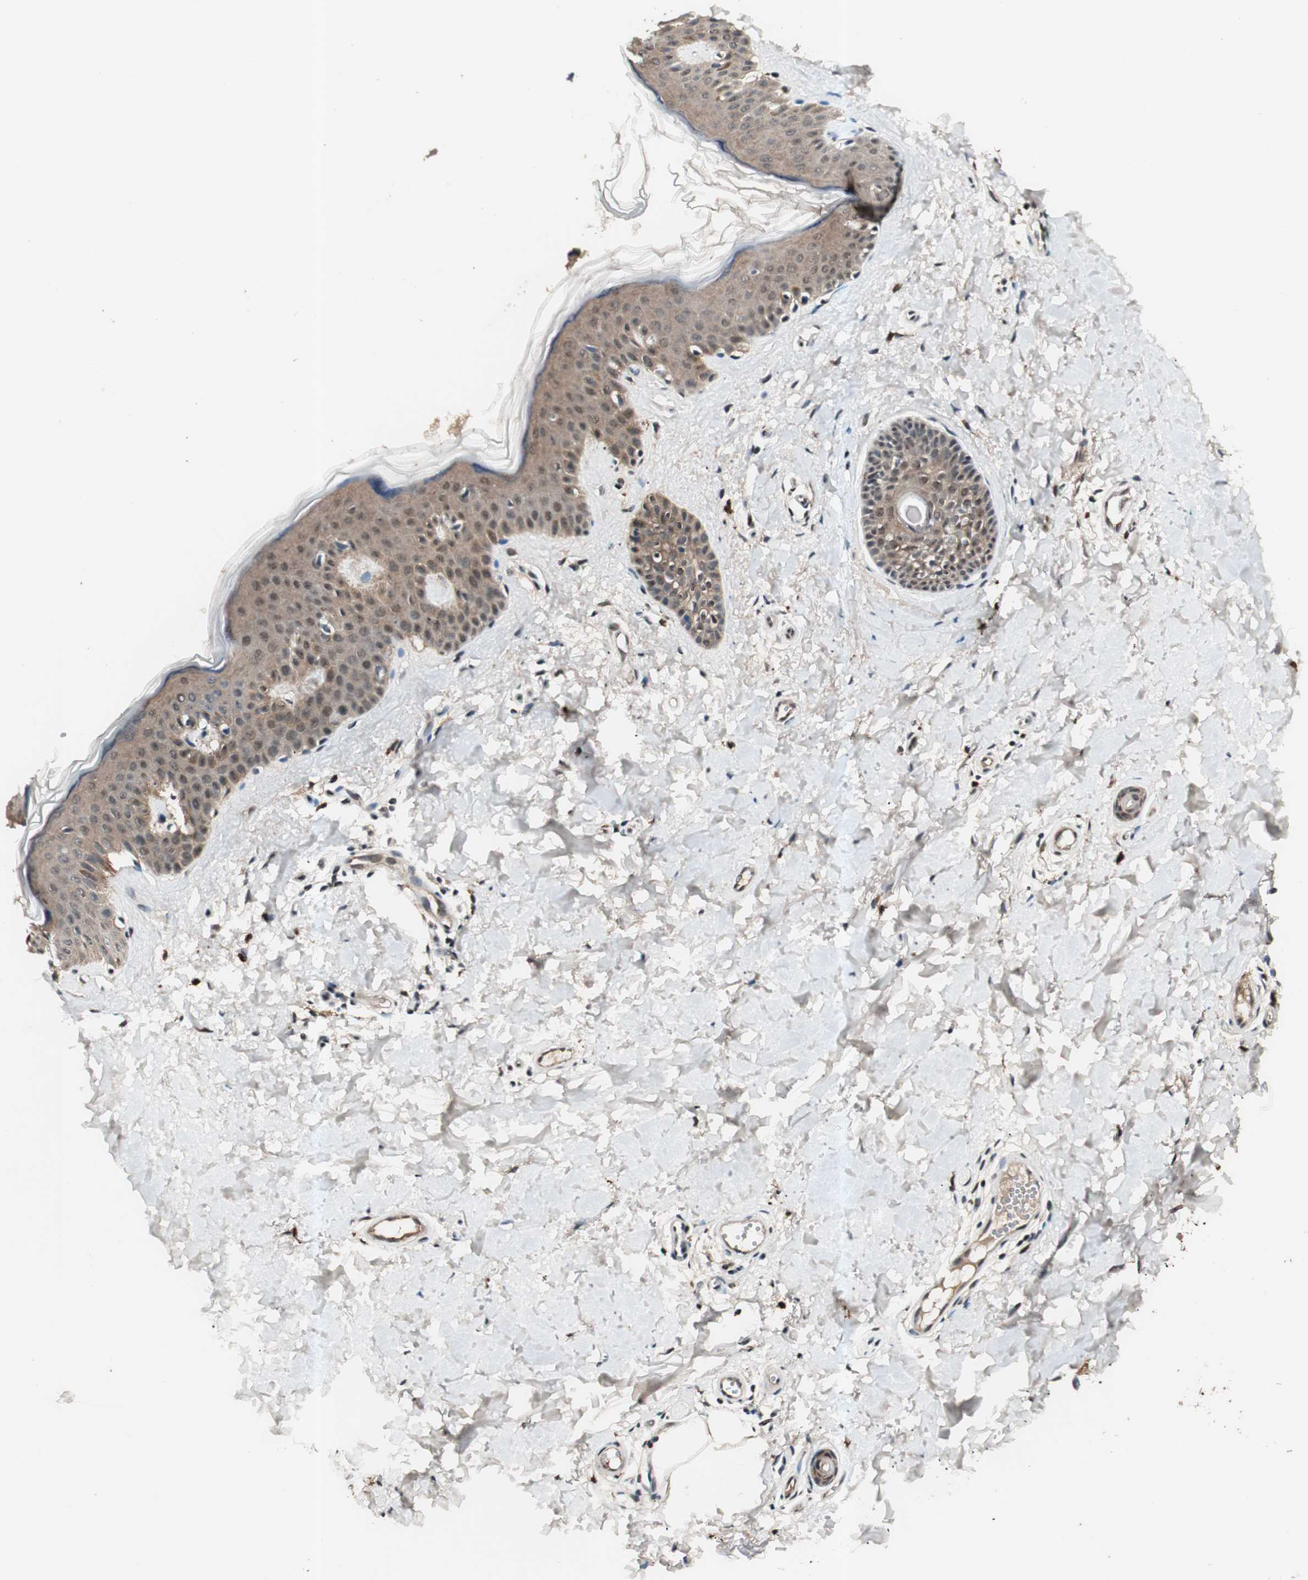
{"staining": {"intensity": "negative", "quantity": "none", "location": "none"}, "tissue": "skin", "cell_type": "Fibroblasts", "image_type": "normal", "snomed": [{"axis": "morphology", "description": "Normal tissue, NOS"}, {"axis": "topography", "description": "Skin"}], "caption": "Benign skin was stained to show a protein in brown. There is no significant expression in fibroblasts.", "gene": "NFRKB", "patient": {"sex": "male", "age": 67}}